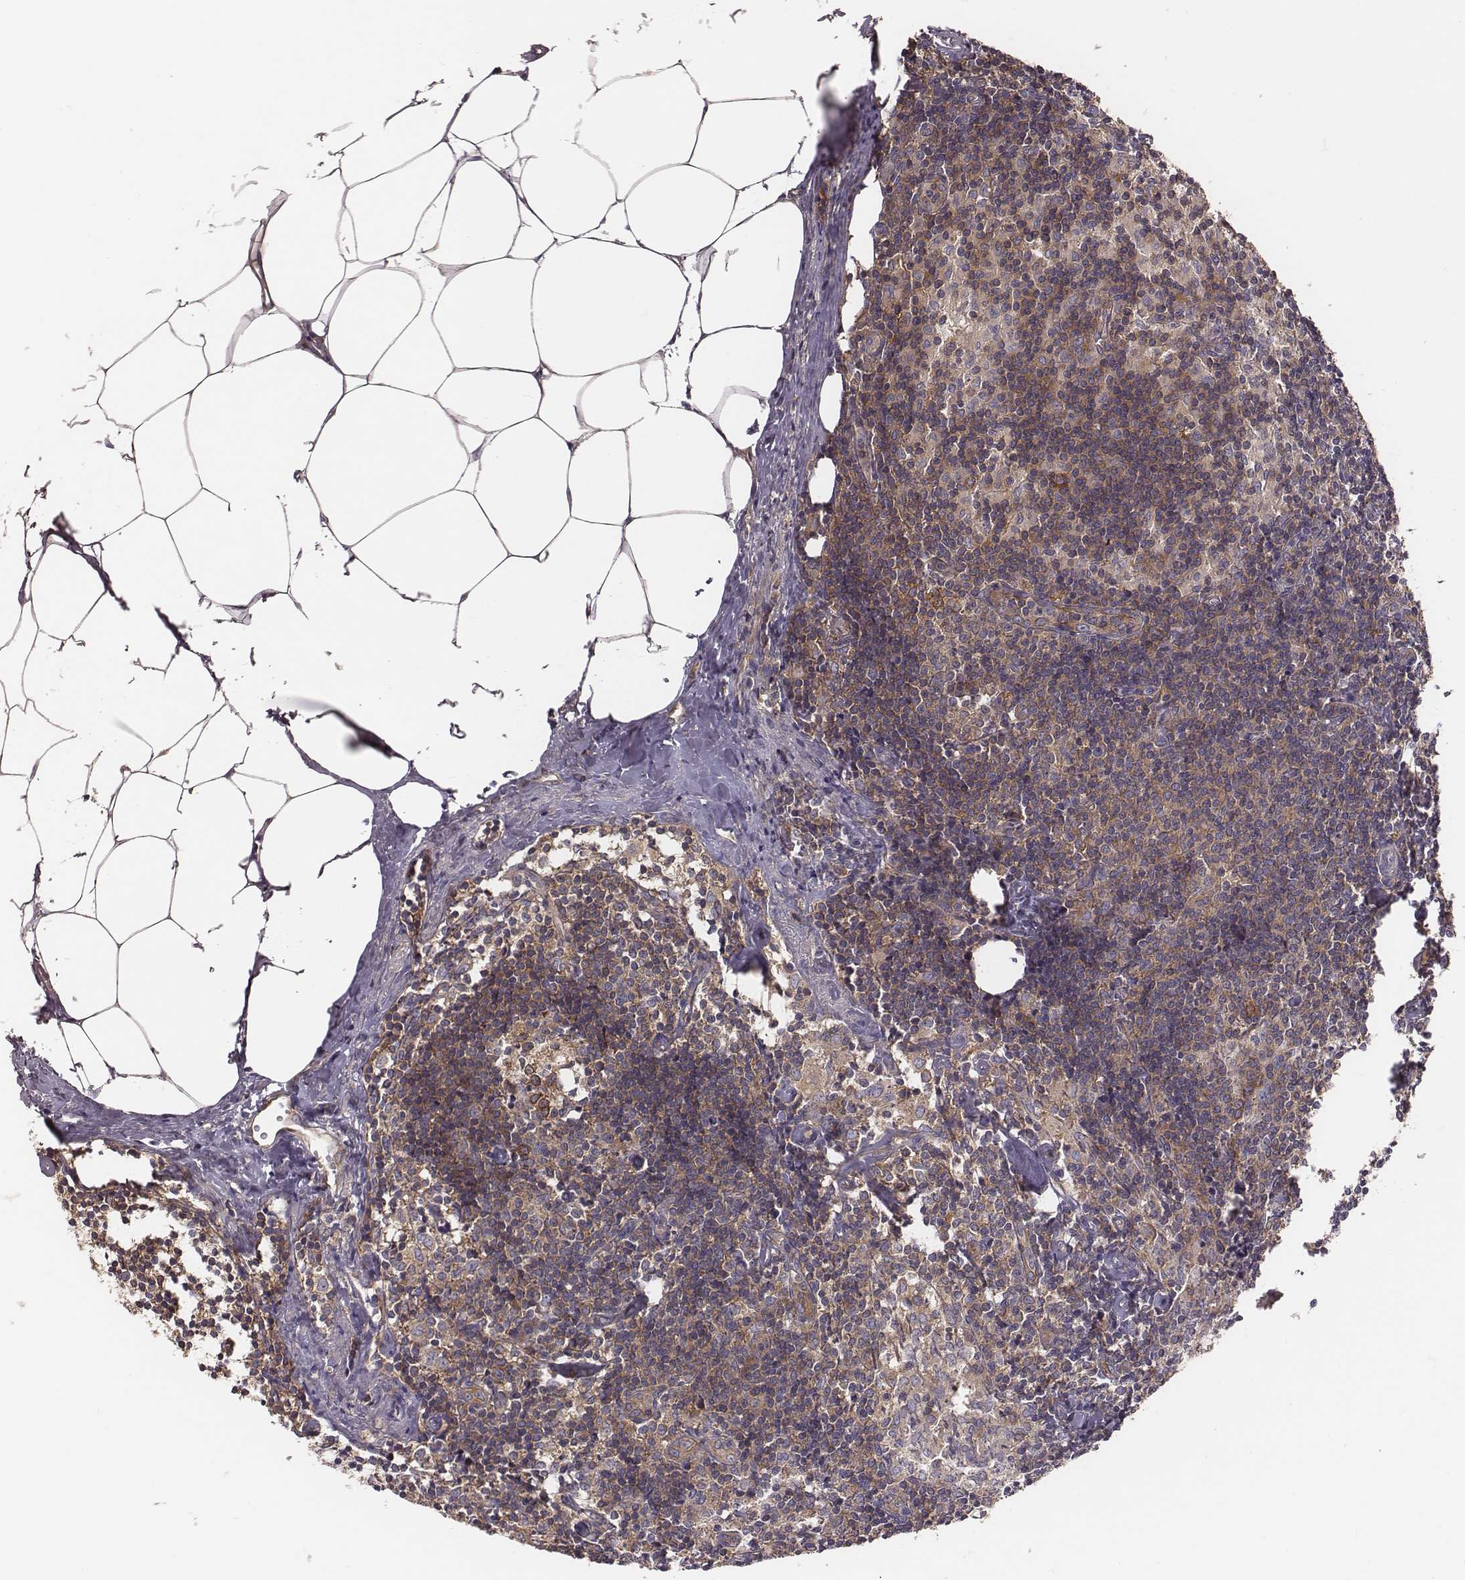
{"staining": {"intensity": "strong", "quantity": ">75%", "location": "cytoplasmic/membranous"}, "tissue": "lymph node", "cell_type": "Non-germinal center cells", "image_type": "normal", "snomed": [{"axis": "morphology", "description": "Normal tissue, NOS"}, {"axis": "topography", "description": "Lymph node"}], "caption": "Immunohistochemistry staining of normal lymph node, which demonstrates high levels of strong cytoplasmic/membranous positivity in about >75% of non-germinal center cells indicating strong cytoplasmic/membranous protein positivity. The staining was performed using DAB (brown) for protein detection and nuclei were counterstained in hematoxylin (blue).", "gene": "CAD", "patient": {"sex": "female", "age": 69}}